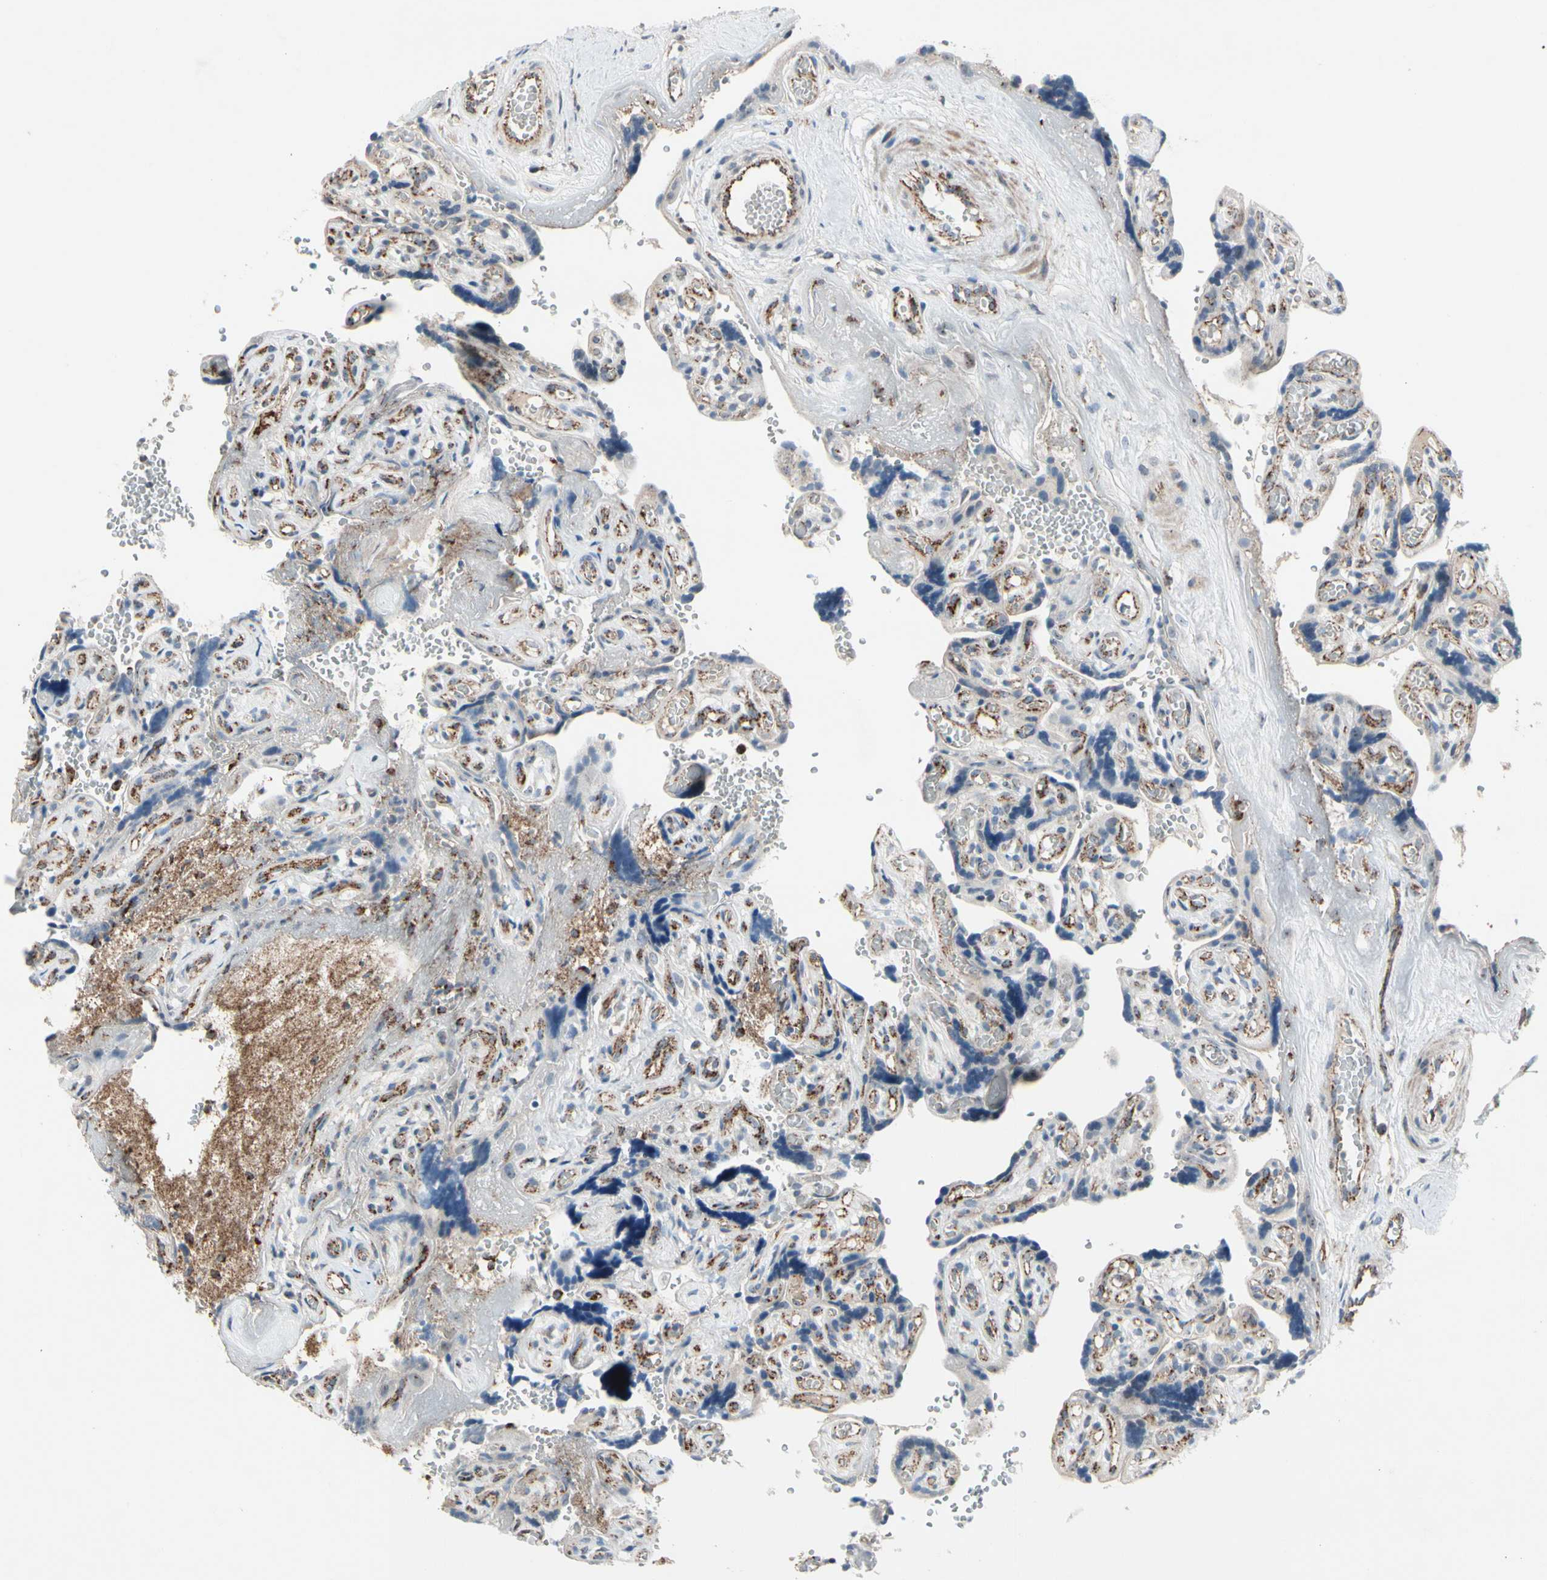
{"staining": {"intensity": "weak", "quantity": ">75%", "location": "cytoplasmic/membranous"}, "tissue": "placenta", "cell_type": "Decidual cells", "image_type": "normal", "snomed": [{"axis": "morphology", "description": "Normal tissue, NOS"}, {"axis": "topography", "description": "Placenta"}], "caption": "The photomicrograph reveals staining of unremarkable placenta, revealing weak cytoplasmic/membranous protein positivity (brown color) within decidual cells.", "gene": "CPT1A", "patient": {"sex": "female", "age": 30}}